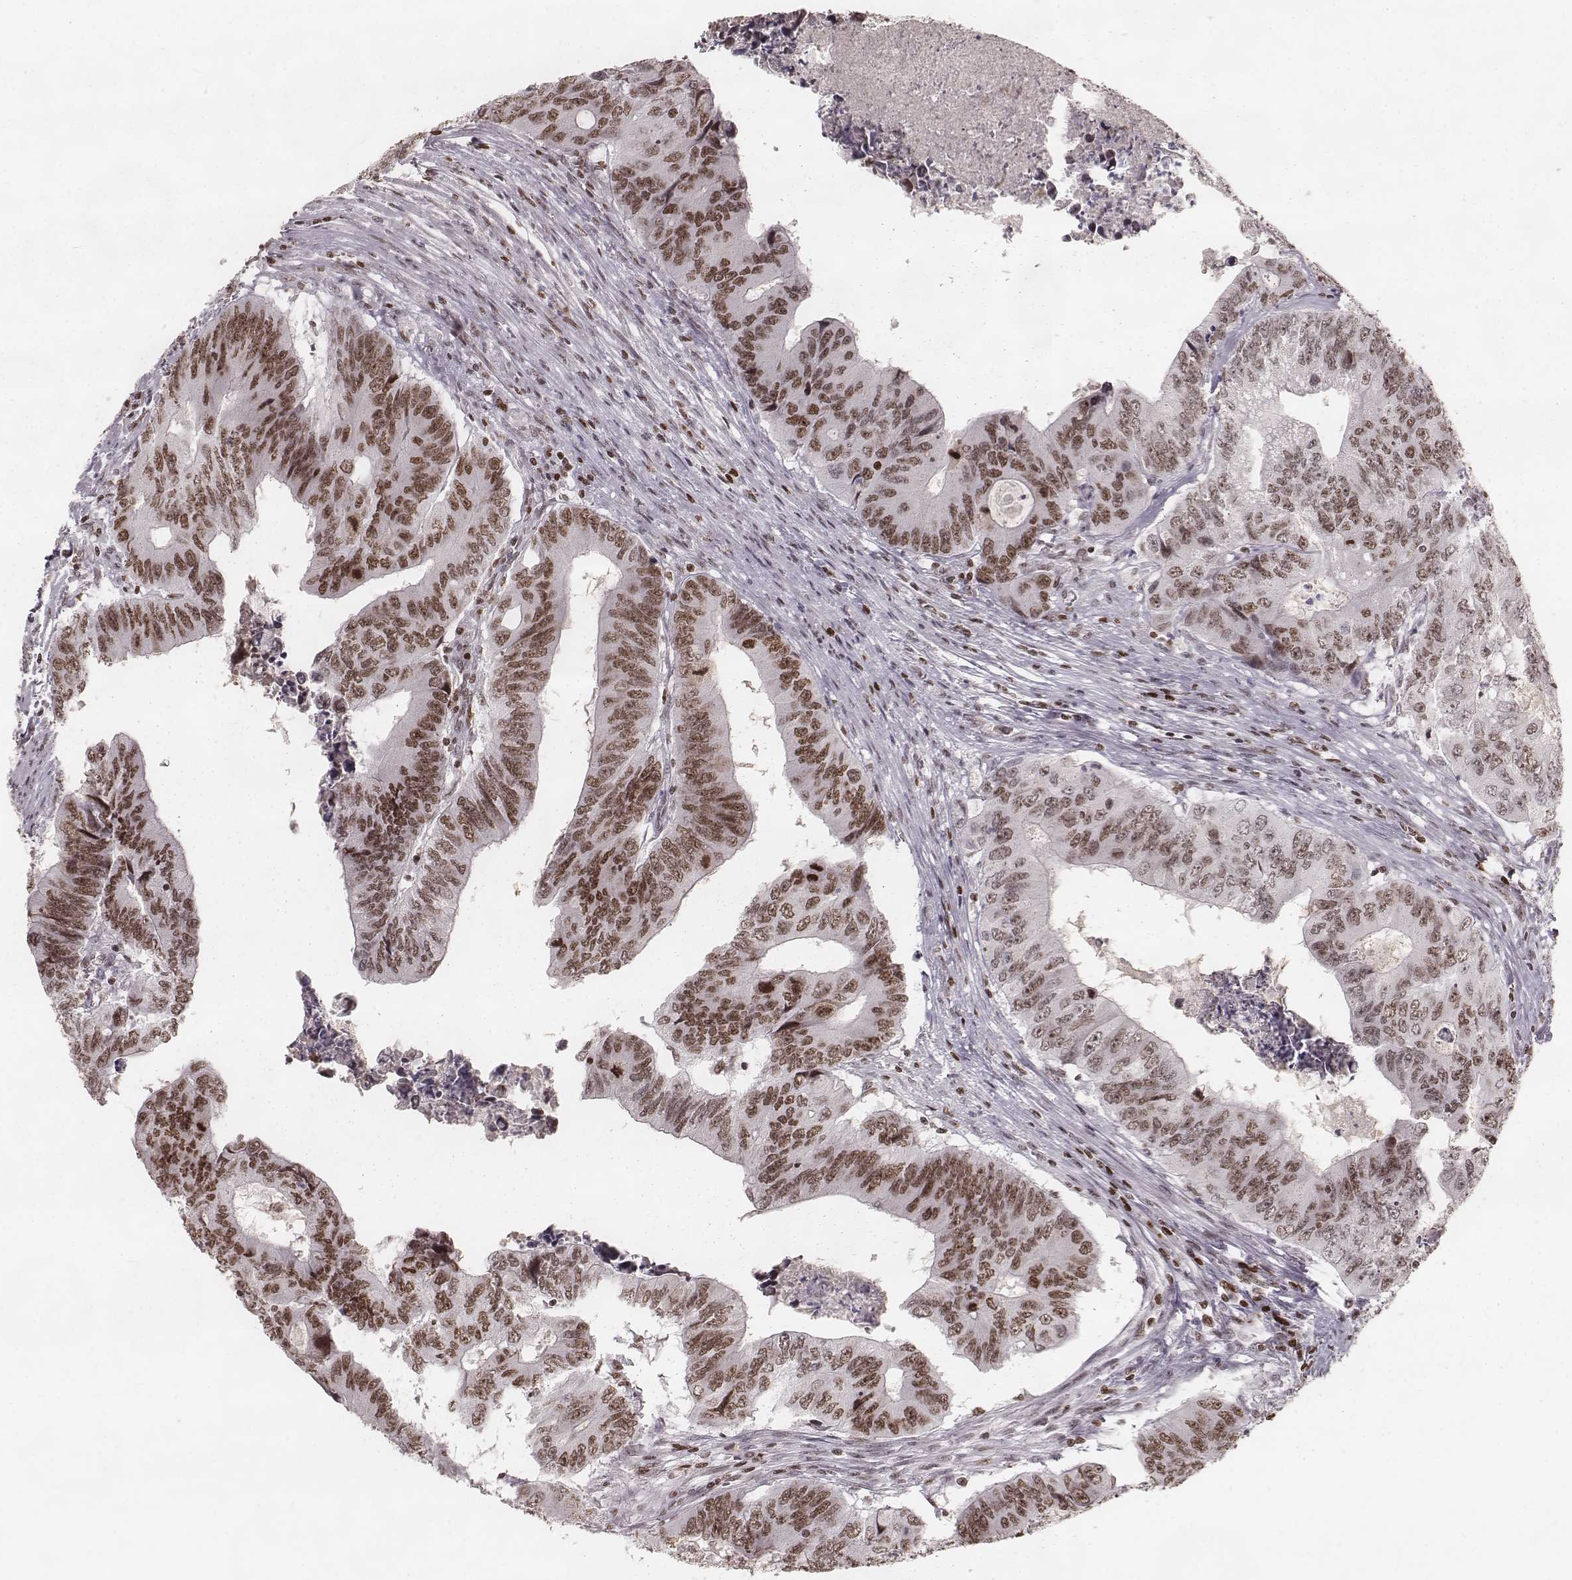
{"staining": {"intensity": "moderate", "quantity": ">75%", "location": "nuclear"}, "tissue": "colorectal cancer", "cell_type": "Tumor cells", "image_type": "cancer", "snomed": [{"axis": "morphology", "description": "Adenocarcinoma, NOS"}, {"axis": "topography", "description": "Colon"}], "caption": "Tumor cells demonstrate moderate nuclear expression in approximately >75% of cells in colorectal cancer.", "gene": "PARP1", "patient": {"sex": "male", "age": 53}}